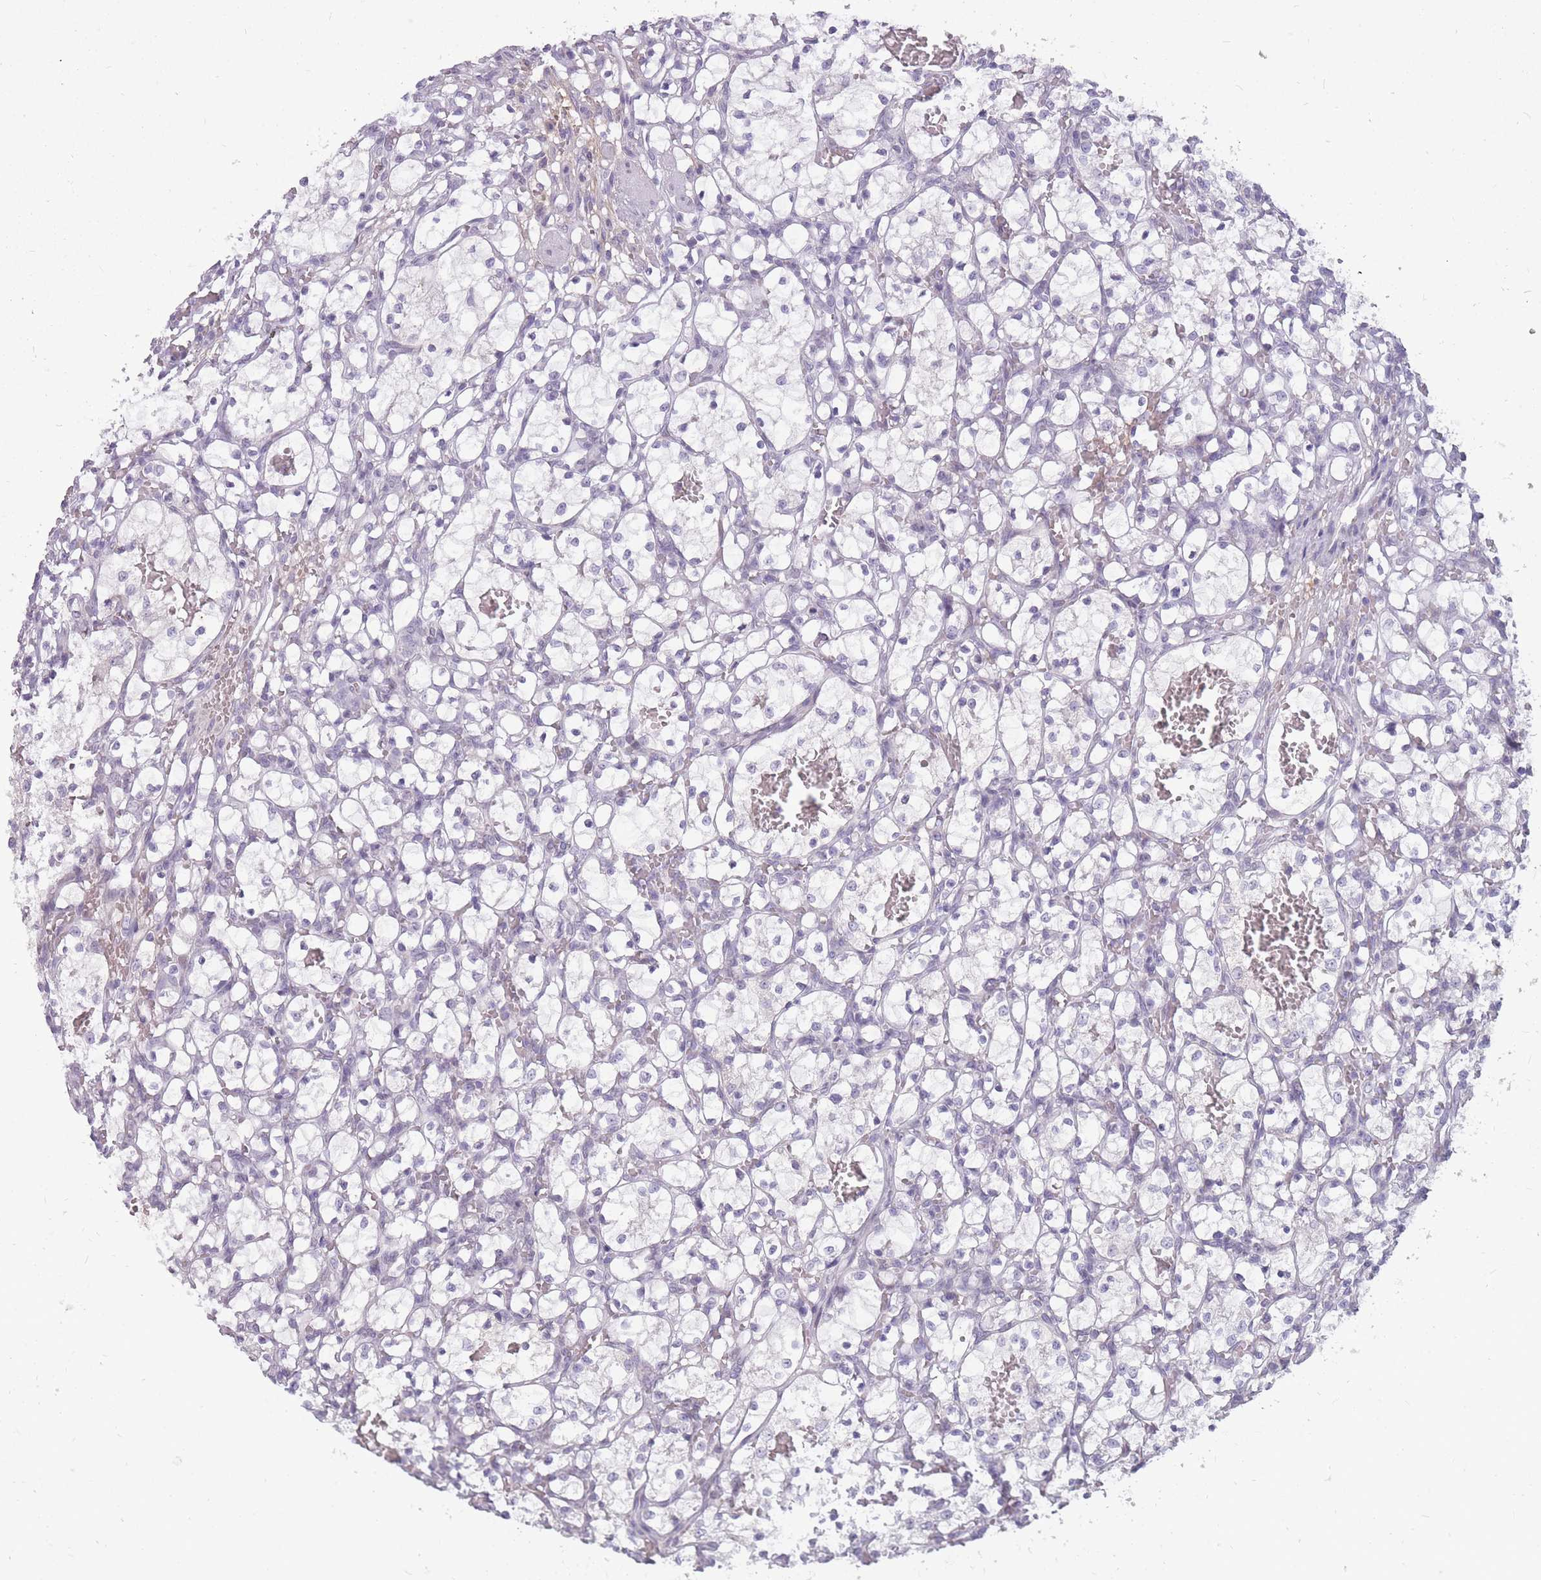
{"staining": {"intensity": "negative", "quantity": "none", "location": "none"}, "tissue": "renal cancer", "cell_type": "Tumor cells", "image_type": "cancer", "snomed": [{"axis": "morphology", "description": "Adenocarcinoma, NOS"}, {"axis": "topography", "description": "Kidney"}], "caption": "This image is of renal cancer (adenocarcinoma) stained with immunohistochemistry (IHC) to label a protein in brown with the nuclei are counter-stained blue. There is no positivity in tumor cells.", "gene": "POMZP3", "patient": {"sex": "female", "age": 69}}